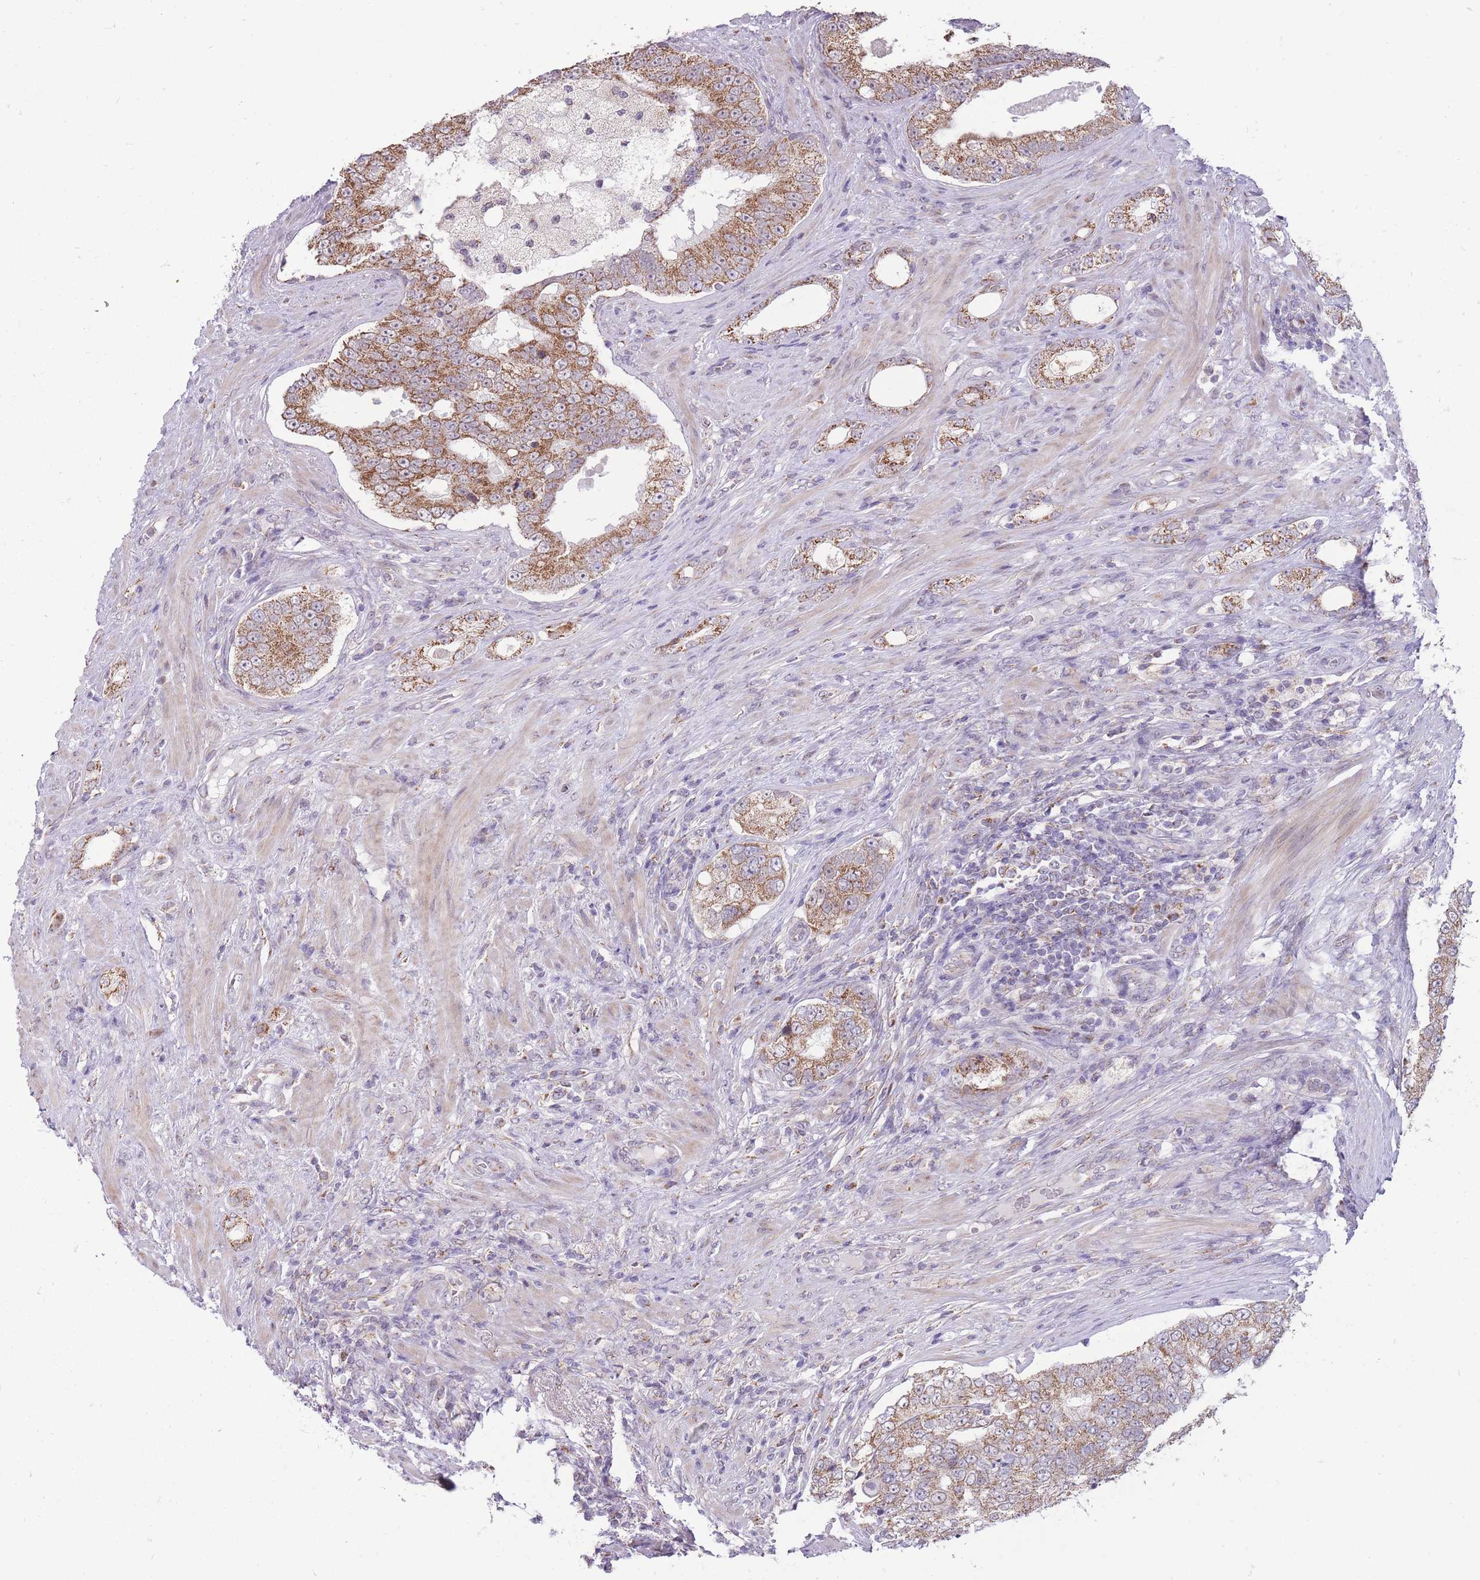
{"staining": {"intensity": "moderate", "quantity": ">75%", "location": "cytoplasmic/membranous"}, "tissue": "prostate cancer", "cell_type": "Tumor cells", "image_type": "cancer", "snomed": [{"axis": "morphology", "description": "Adenocarcinoma, High grade"}, {"axis": "topography", "description": "Prostate"}], "caption": "A brown stain highlights moderate cytoplasmic/membranous staining of a protein in human prostate cancer tumor cells.", "gene": "NELL1", "patient": {"sex": "male", "age": 70}}